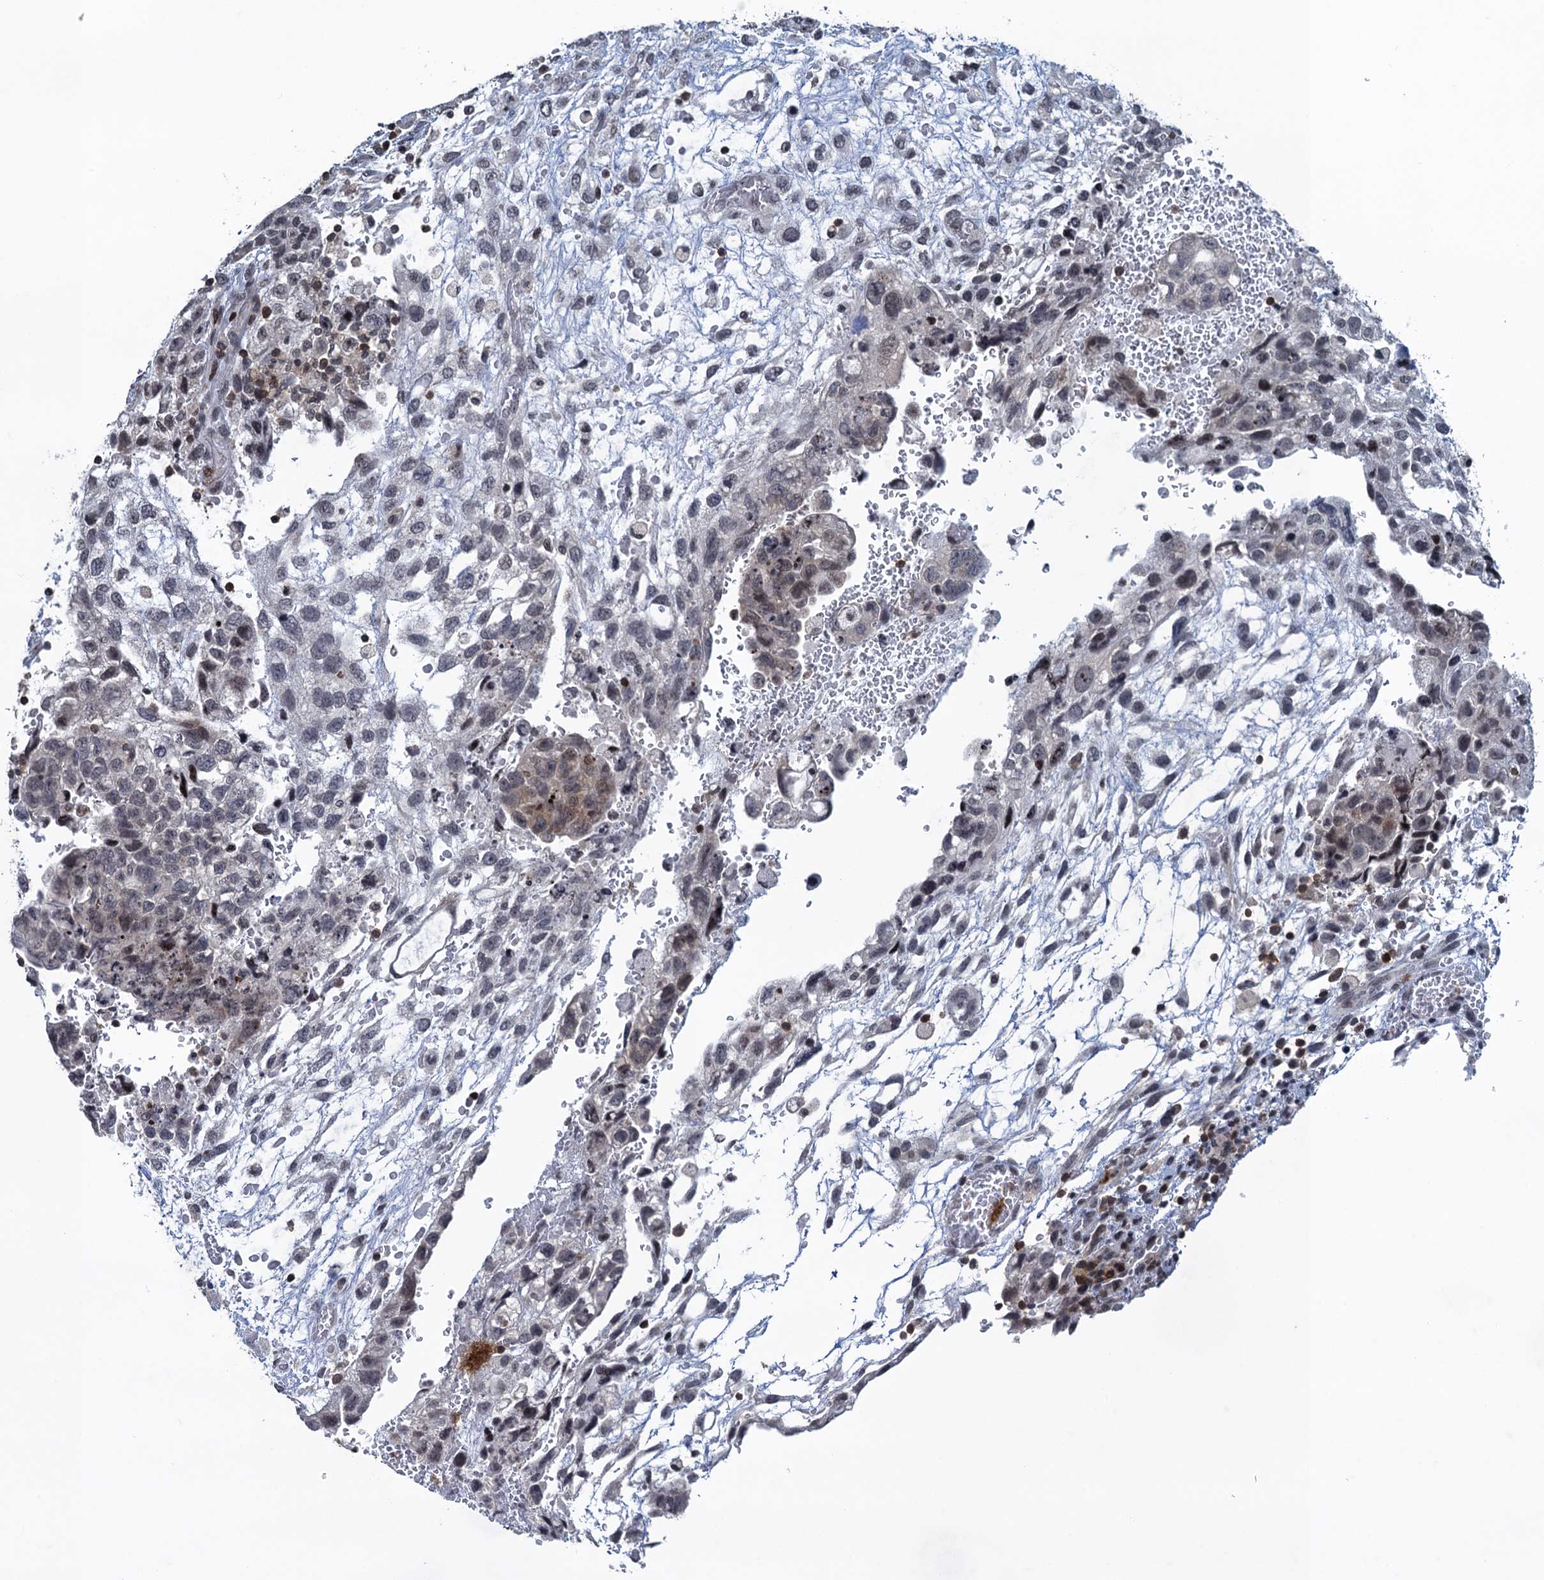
{"staining": {"intensity": "negative", "quantity": "none", "location": "none"}, "tissue": "testis cancer", "cell_type": "Tumor cells", "image_type": "cancer", "snomed": [{"axis": "morphology", "description": "Carcinoma, Embryonal, NOS"}, {"axis": "topography", "description": "Testis"}], "caption": "This is an immunohistochemistry image of human testis cancer (embryonal carcinoma). There is no staining in tumor cells.", "gene": "FYB1", "patient": {"sex": "male", "age": 36}}